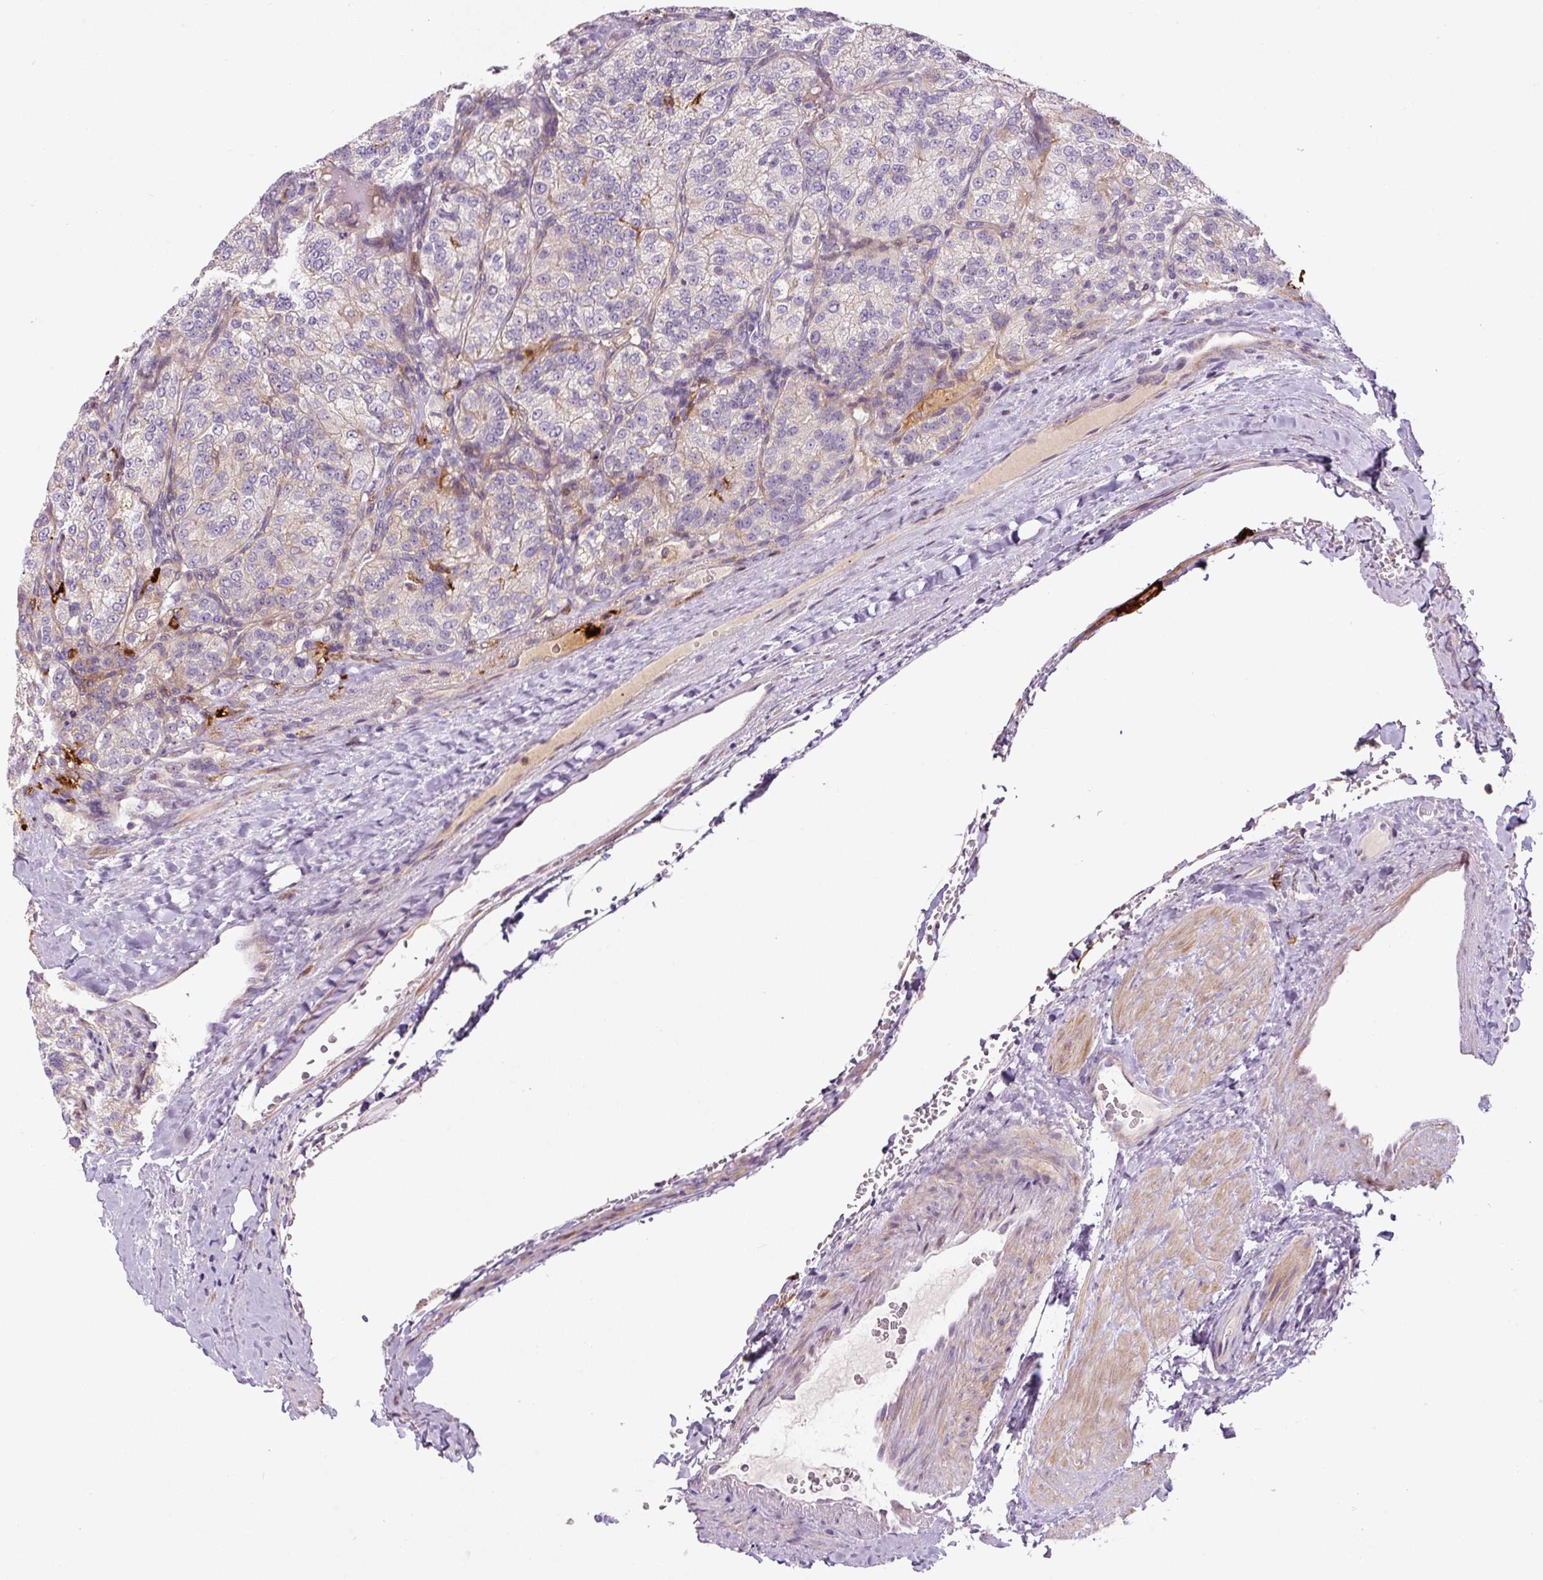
{"staining": {"intensity": "weak", "quantity": "<25%", "location": "cytoplasmic/membranous"}, "tissue": "renal cancer", "cell_type": "Tumor cells", "image_type": "cancer", "snomed": [{"axis": "morphology", "description": "Adenocarcinoma, NOS"}, {"axis": "topography", "description": "Kidney"}], "caption": "Immunohistochemical staining of human renal cancer exhibits no significant positivity in tumor cells. (DAB immunohistochemistry (IHC), high magnification).", "gene": "FUT10", "patient": {"sex": "female", "age": 63}}